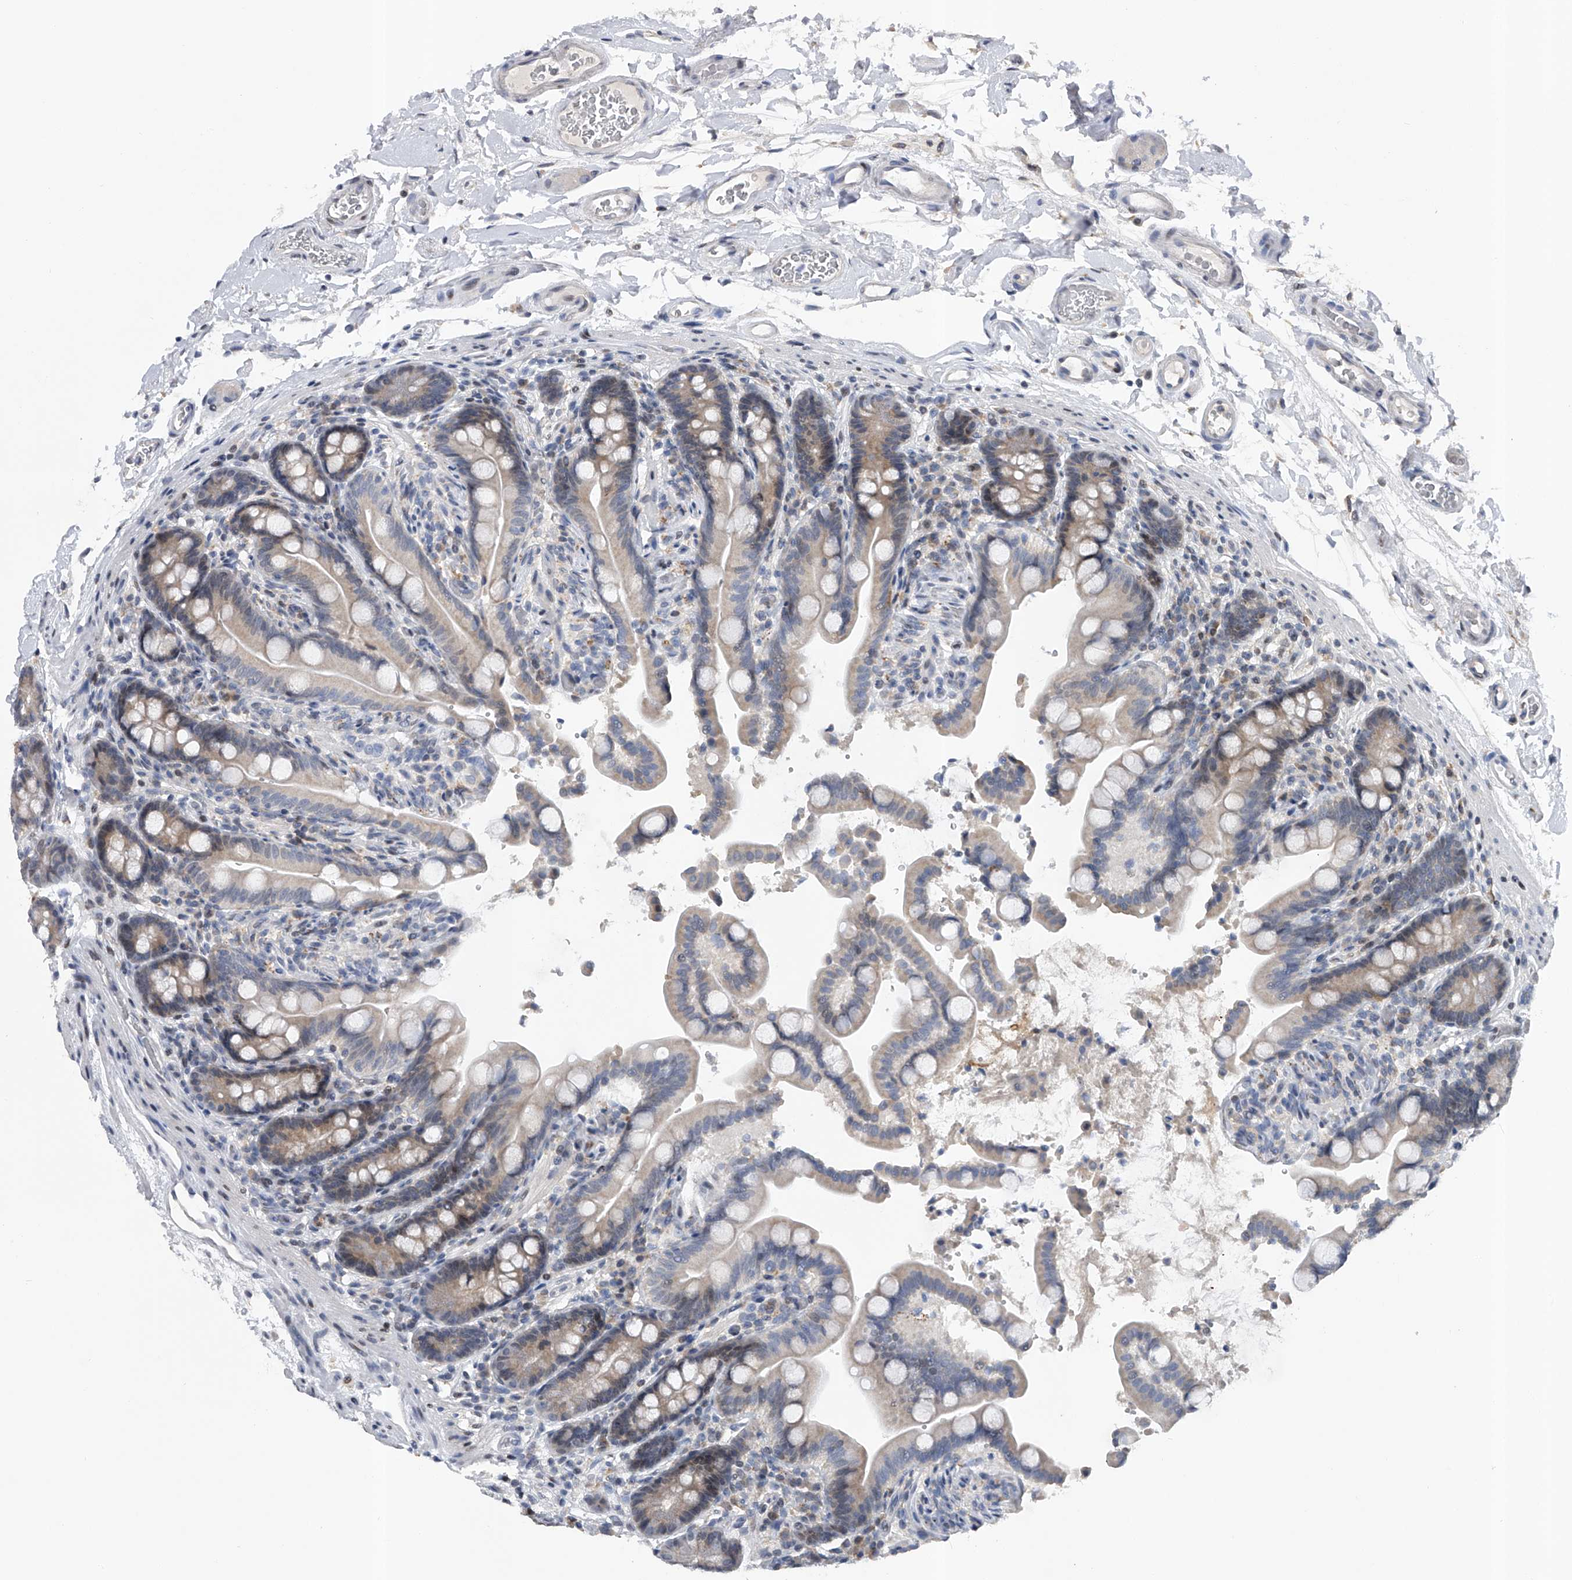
{"staining": {"intensity": "negative", "quantity": "none", "location": "none"}, "tissue": "colon", "cell_type": "Endothelial cells", "image_type": "normal", "snomed": [{"axis": "morphology", "description": "Normal tissue, NOS"}, {"axis": "topography", "description": "Smooth muscle"}, {"axis": "topography", "description": "Colon"}], "caption": "The immunohistochemistry (IHC) photomicrograph has no significant expression in endothelial cells of colon.", "gene": "RWDD2A", "patient": {"sex": "male", "age": 73}}